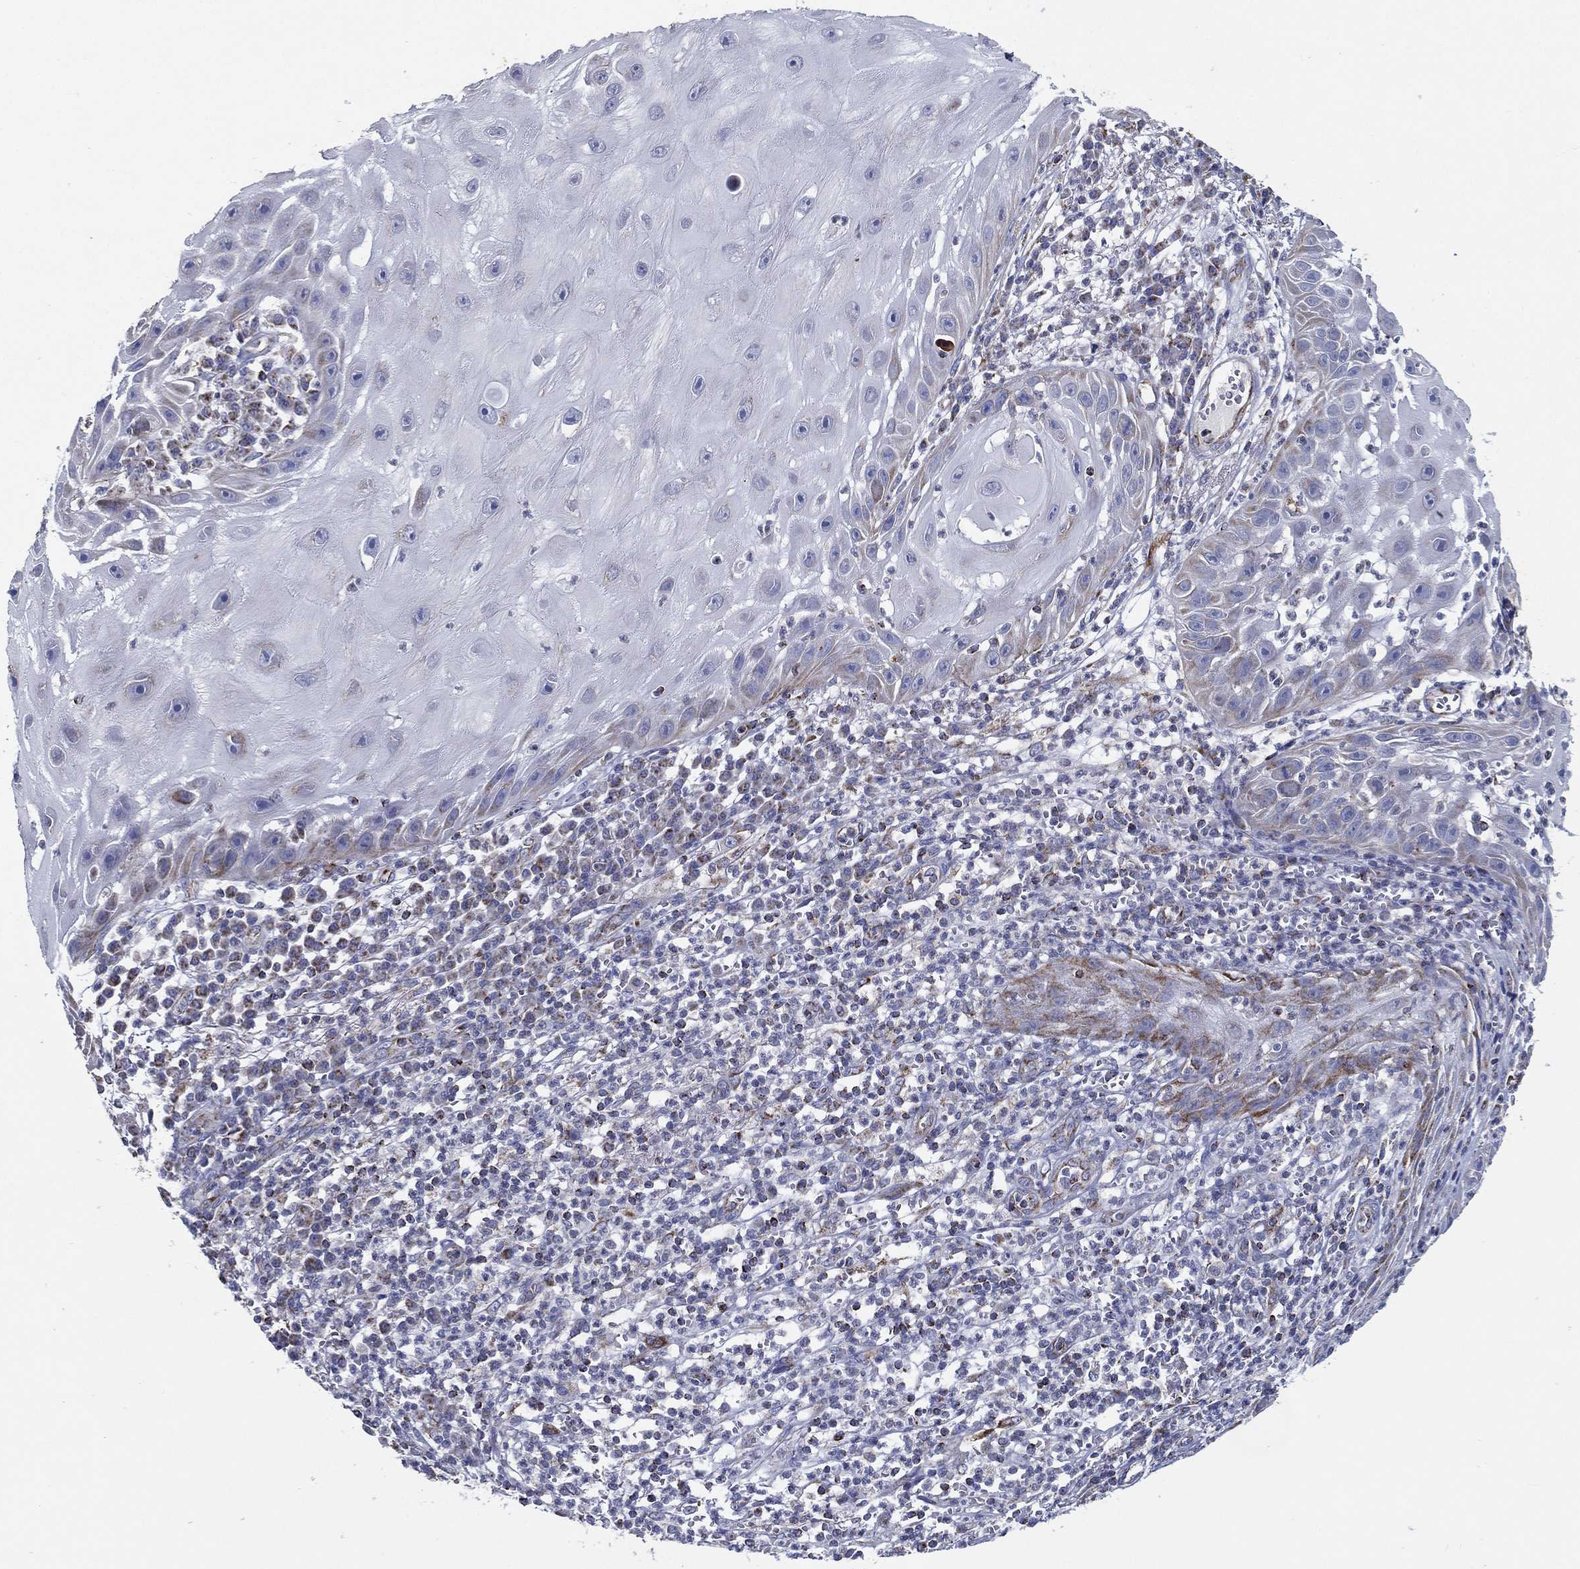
{"staining": {"intensity": "negative", "quantity": "none", "location": "none"}, "tissue": "skin cancer", "cell_type": "Tumor cells", "image_type": "cancer", "snomed": [{"axis": "morphology", "description": "Normal tissue, NOS"}, {"axis": "morphology", "description": "Squamous cell carcinoma, NOS"}, {"axis": "topography", "description": "Skin"}], "caption": "A photomicrograph of human skin cancer (squamous cell carcinoma) is negative for staining in tumor cells. (DAB (3,3'-diaminobenzidine) IHC, high magnification).", "gene": "SFXN1", "patient": {"sex": "male", "age": 79}}